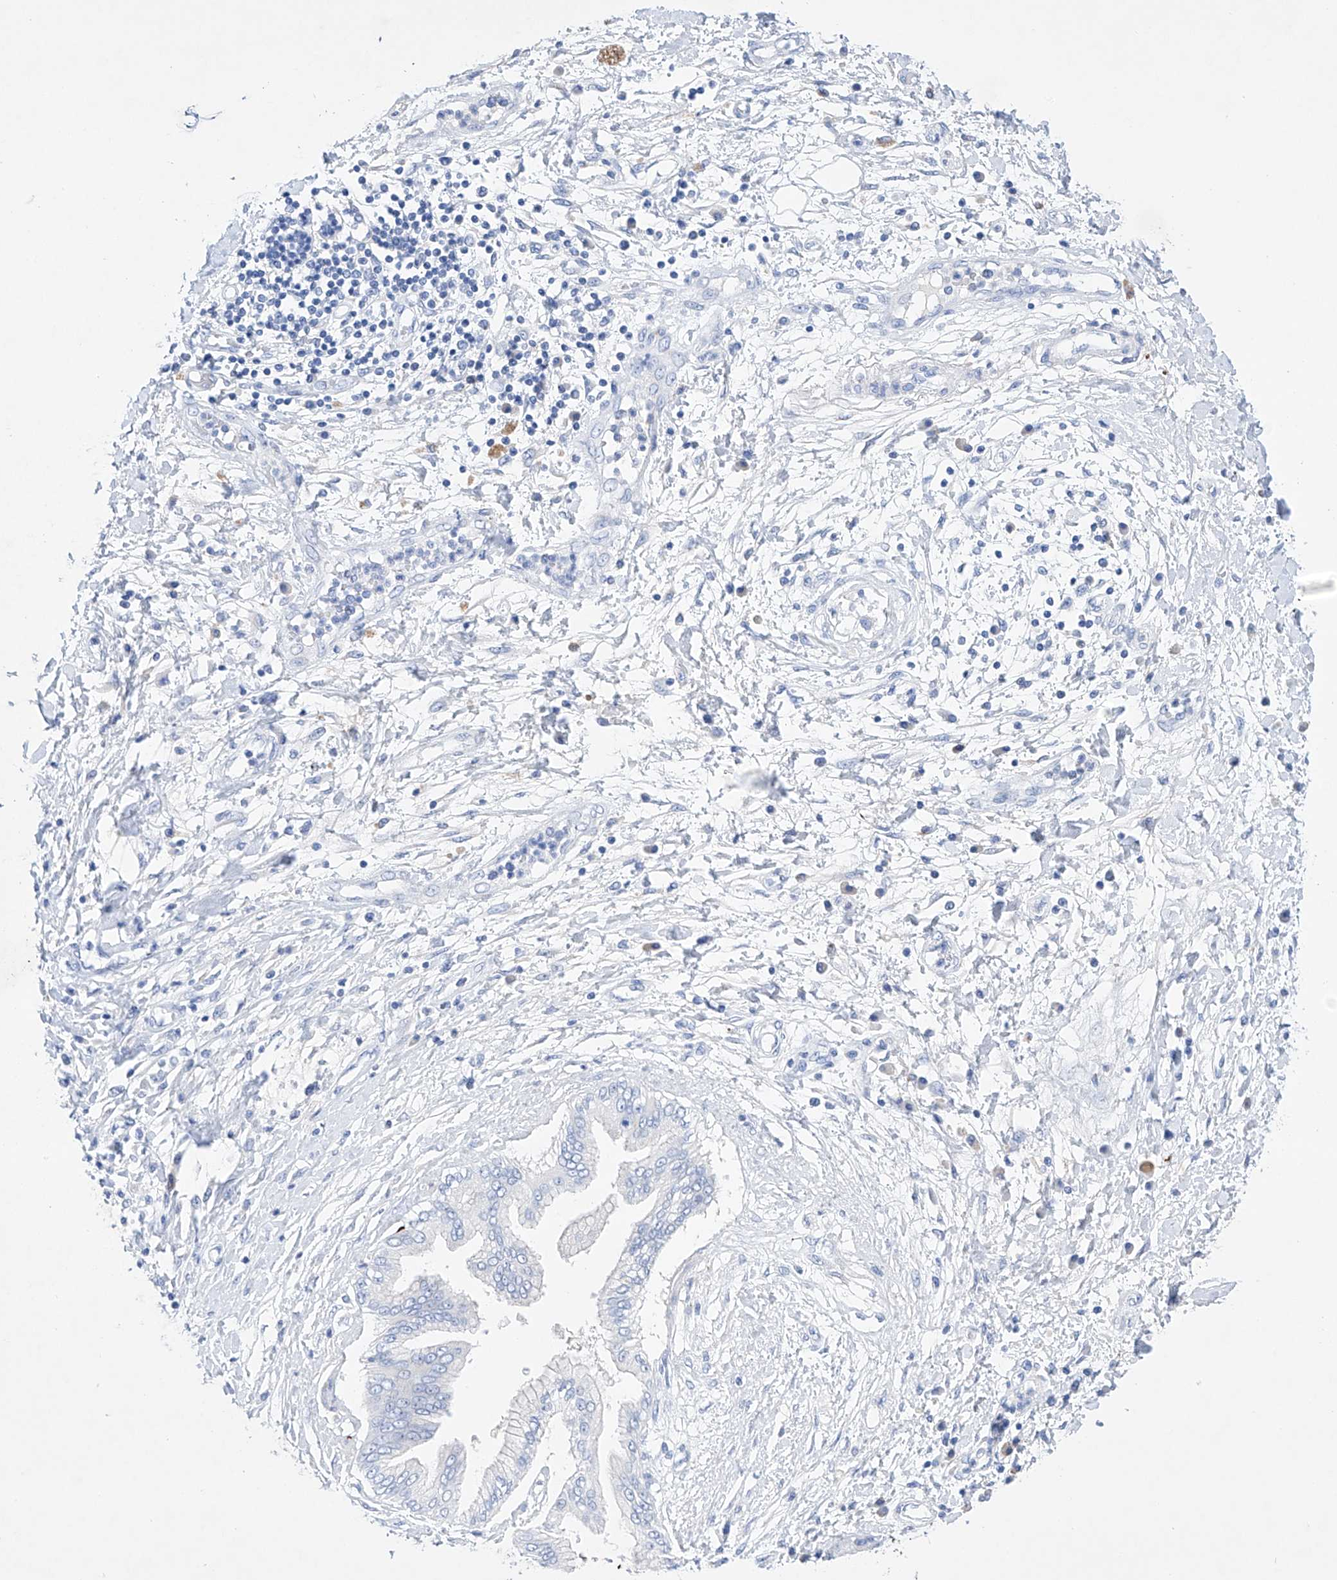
{"staining": {"intensity": "negative", "quantity": "none", "location": "none"}, "tissue": "pancreatic cancer", "cell_type": "Tumor cells", "image_type": "cancer", "snomed": [{"axis": "morphology", "description": "Adenocarcinoma, NOS"}, {"axis": "topography", "description": "Pancreas"}], "caption": "Tumor cells show no significant protein expression in pancreatic cancer.", "gene": "LURAP1", "patient": {"sex": "female", "age": 56}}